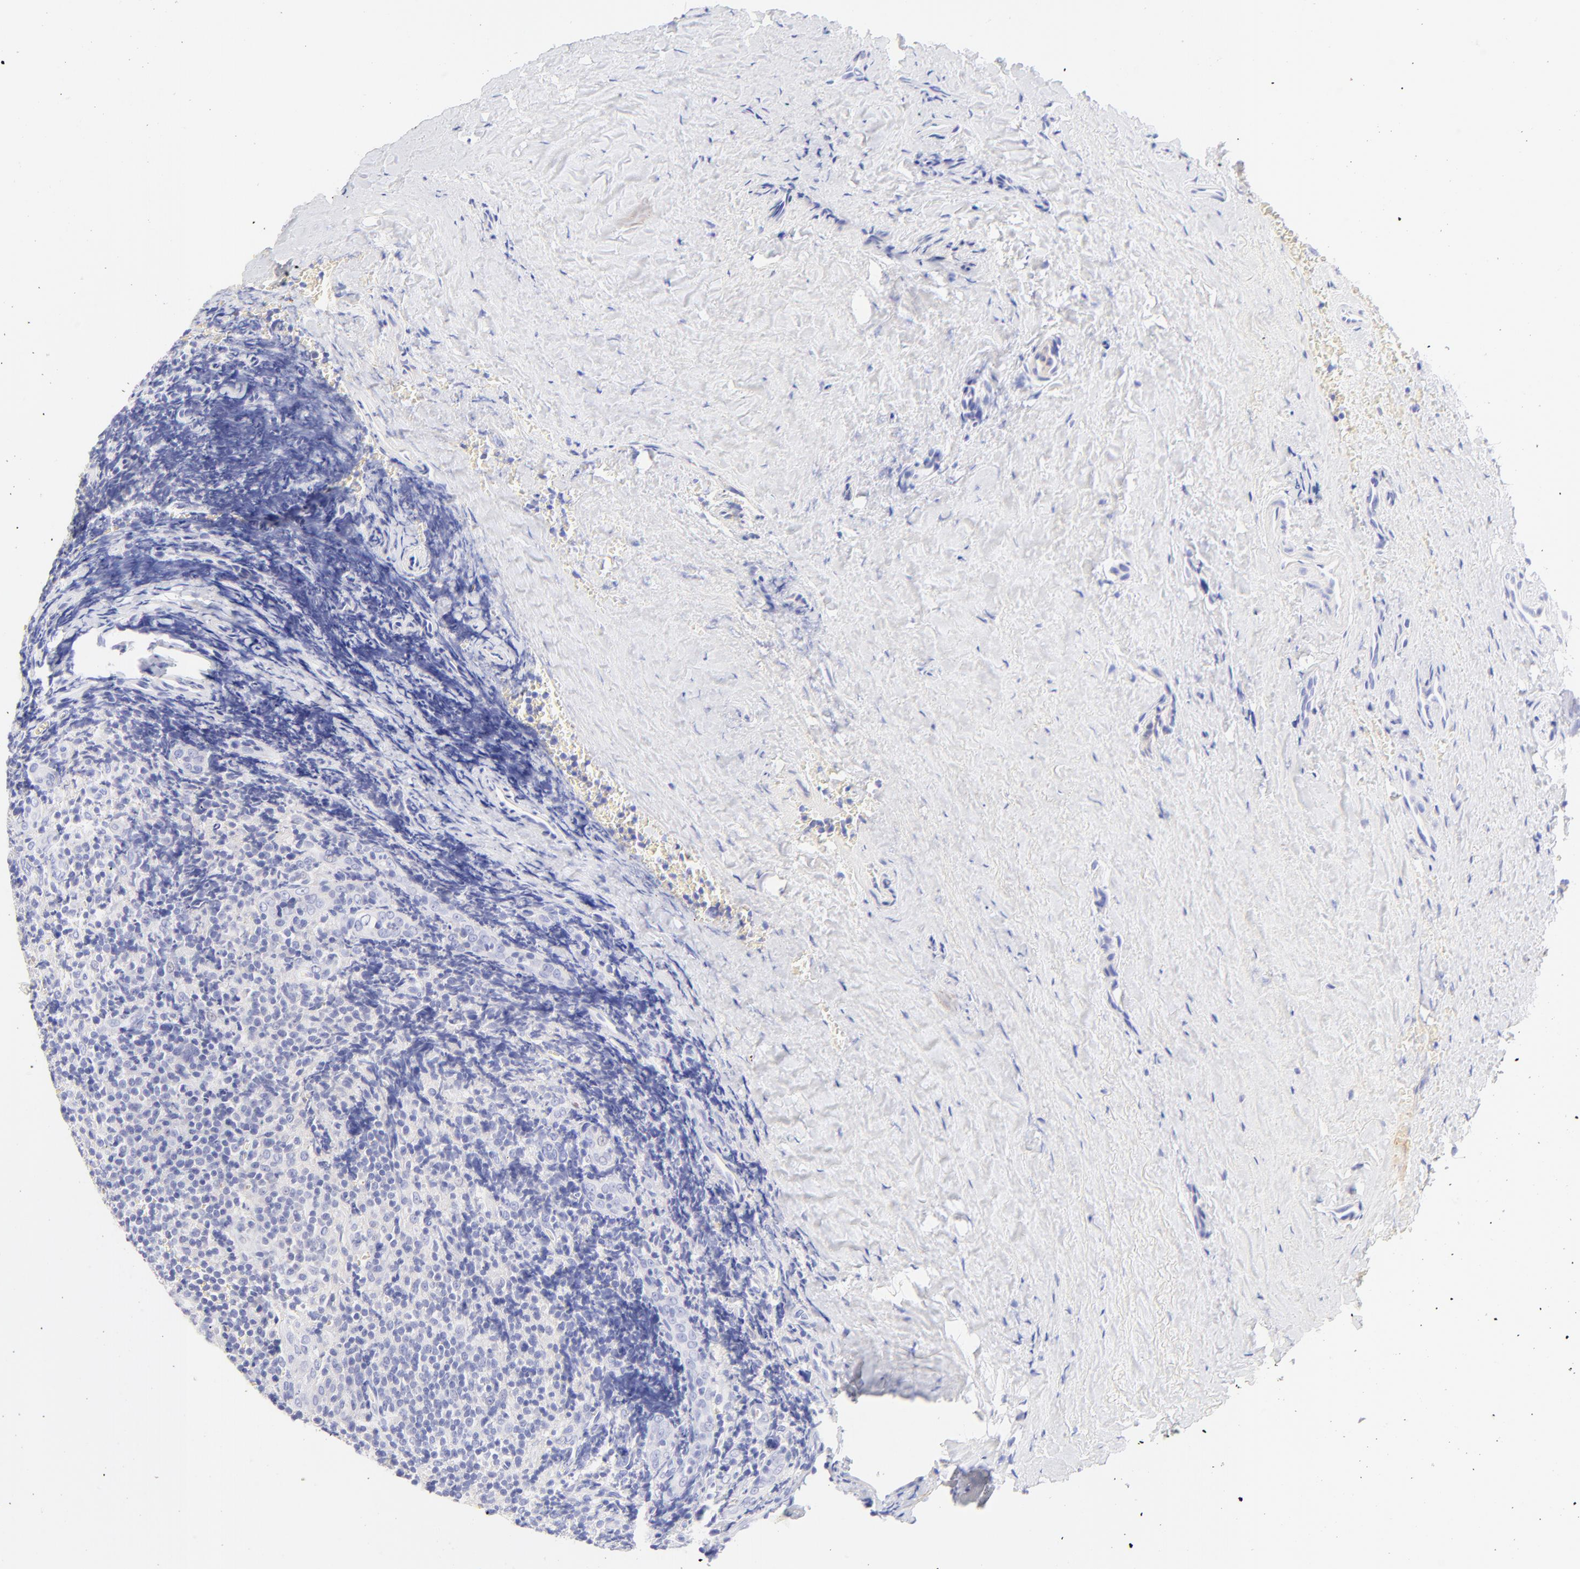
{"staining": {"intensity": "negative", "quantity": "none", "location": "none"}, "tissue": "tonsil", "cell_type": "Germinal center cells", "image_type": "normal", "snomed": [{"axis": "morphology", "description": "Normal tissue, NOS"}, {"axis": "topography", "description": "Tonsil"}], "caption": "Immunohistochemistry (IHC) of benign human tonsil shows no expression in germinal center cells. (IHC, brightfield microscopy, high magnification).", "gene": "FRMPD3", "patient": {"sex": "male", "age": 20}}